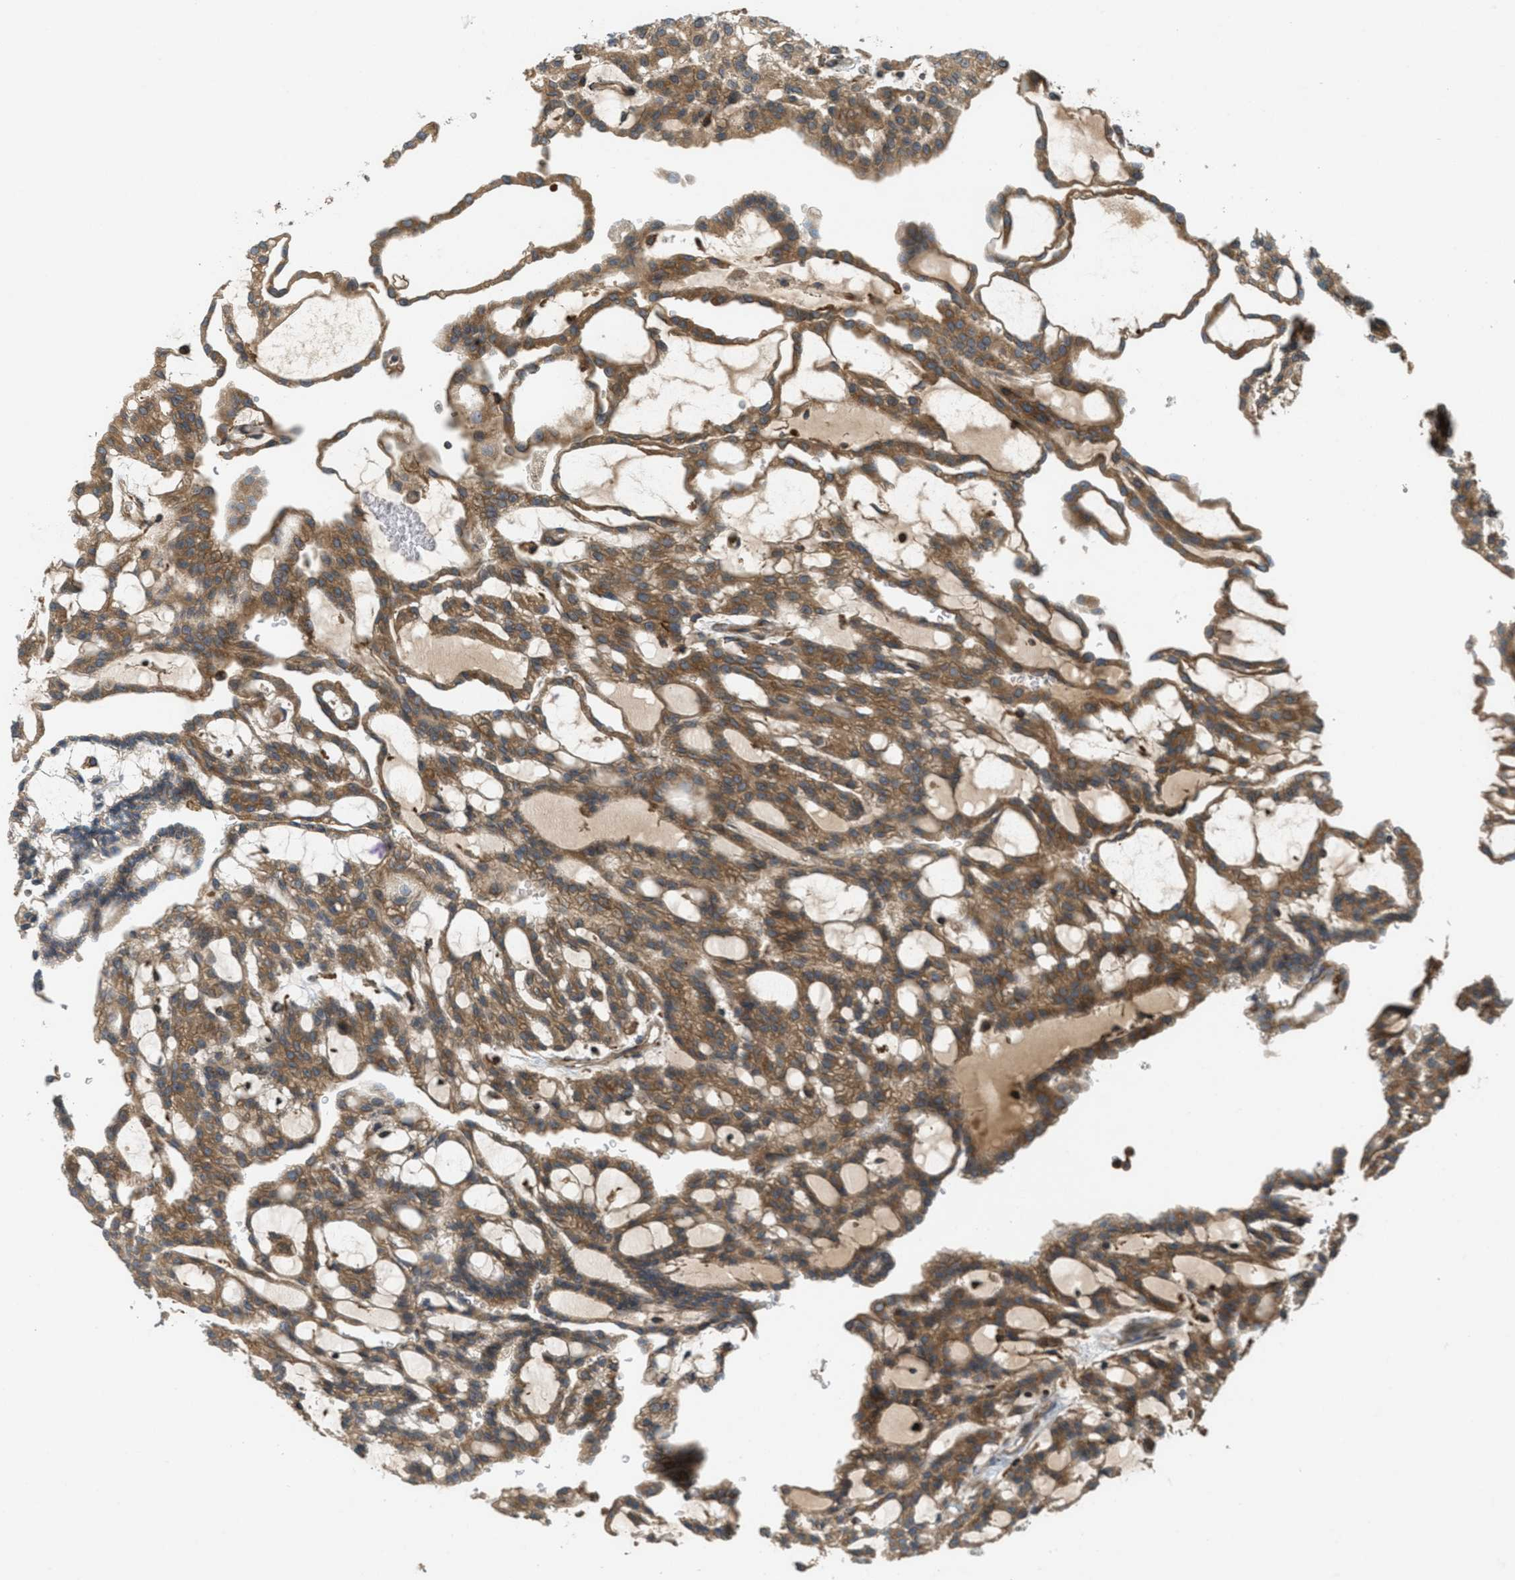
{"staining": {"intensity": "moderate", "quantity": ">75%", "location": "cytoplasmic/membranous"}, "tissue": "renal cancer", "cell_type": "Tumor cells", "image_type": "cancer", "snomed": [{"axis": "morphology", "description": "Adenocarcinoma, NOS"}, {"axis": "topography", "description": "Kidney"}], "caption": "This micrograph exhibits IHC staining of renal cancer, with medium moderate cytoplasmic/membranous expression in about >75% of tumor cells.", "gene": "PCDH18", "patient": {"sex": "male", "age": 63}}